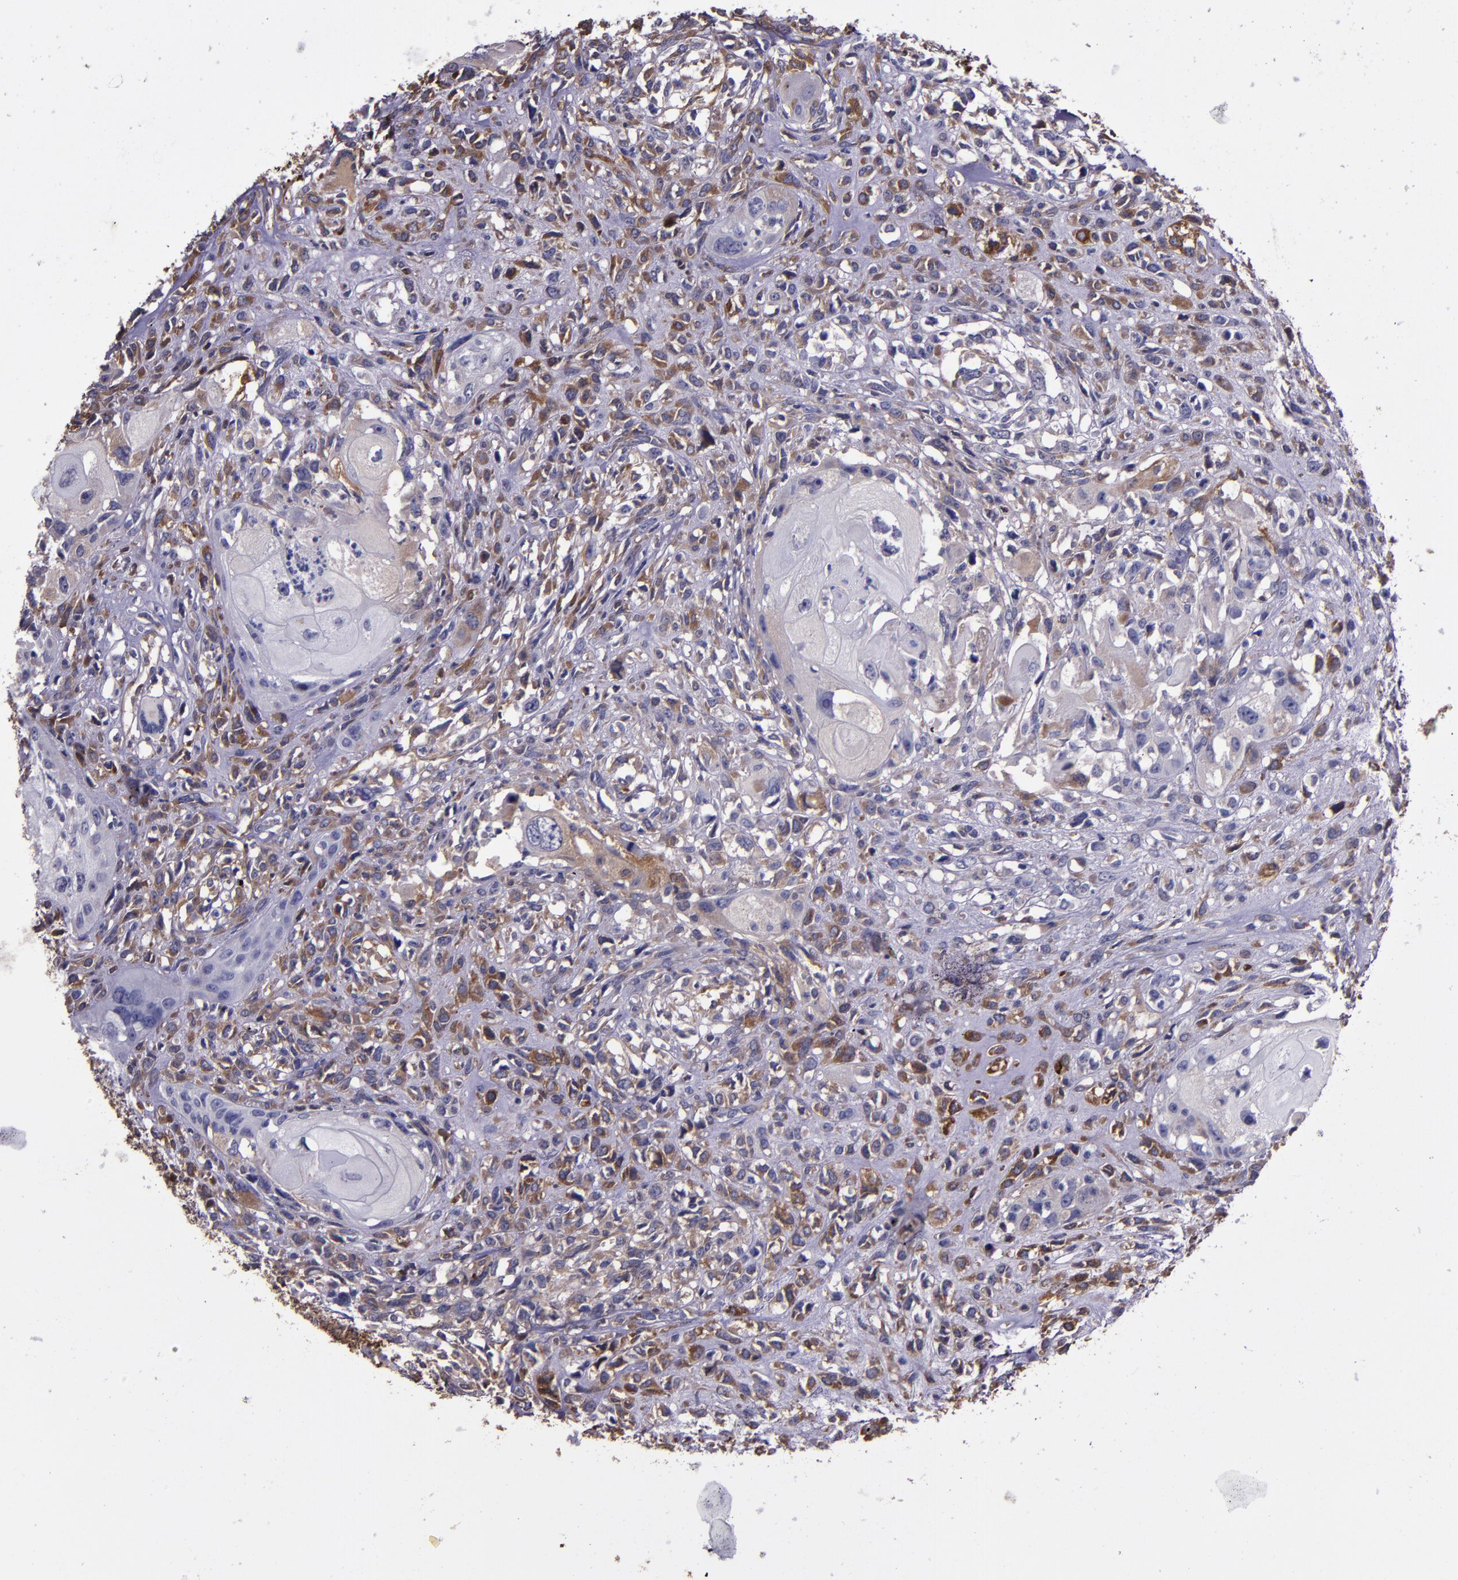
{"staining": {"intensity": "moderate", "quantity": "<25%", "location": "cytoplasmic/membranous"}, "tissue": "head and neck cancer", "cell_type": "Tumor cells", "image_type": "cancer", "snomed": [{"axis": "morphology", "description": "Neoplasm, malignant, NOS"}, {"axis": "topography", "description": "Salivary gland"}, {"axis": "topography", "description": "Head-Neck"}], "caption": "Protein staining of head and neck cancer (neoplasm (malignant)) tissue shows moderate cytoplasmic/membranous expression in approximately <25% of tumor cells. Nuclei are stained in blue.", "gene": "A2M", "patient": {"sex": "male", "age": 43}}